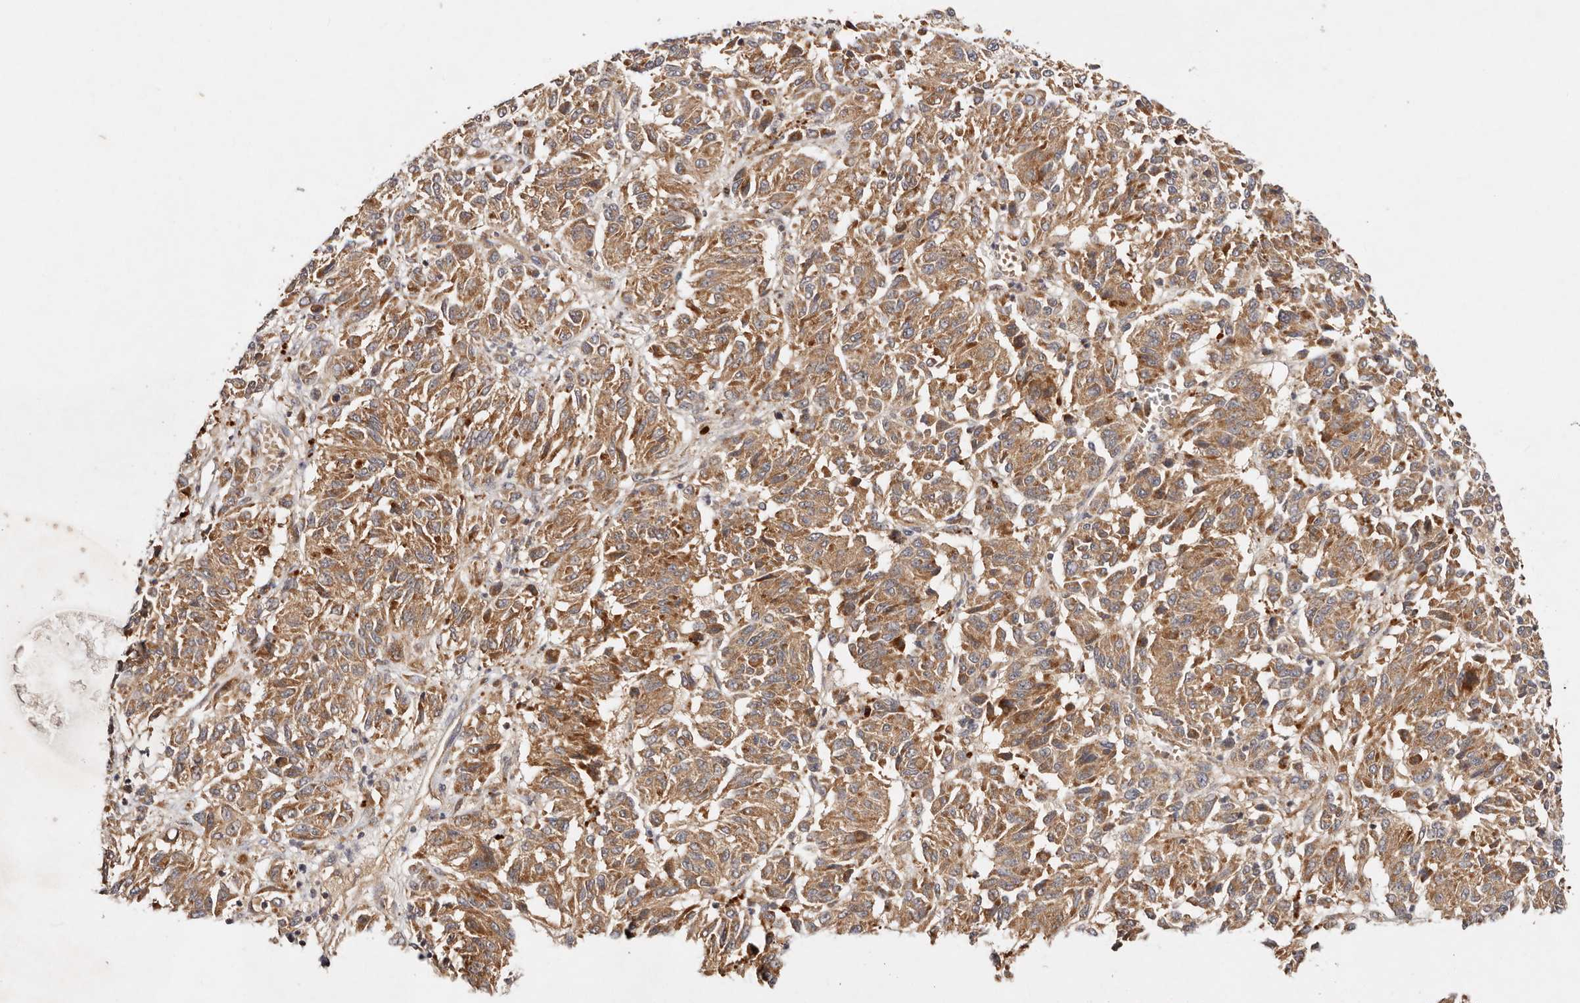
{"staining": {"intensity": "moderate", "quantity": ">75%", "location": "cytoplasmic/membranous"}, "tissue": "melanoma", "cell_type": "Tumor cells", "image_type": "cancer", "snomed": [{"axis": "morphology", "description": "Malignant melanoma, Metastatic site"}, {"axis": "topography", "description": "Lung"}], "caption": "An image of melanoma stained for a protein displays moderate cytoplasmic/membranous brown staining in tumor cells.", "gene": "DENND11", "patient": {"sex": "male", "age": 64}}